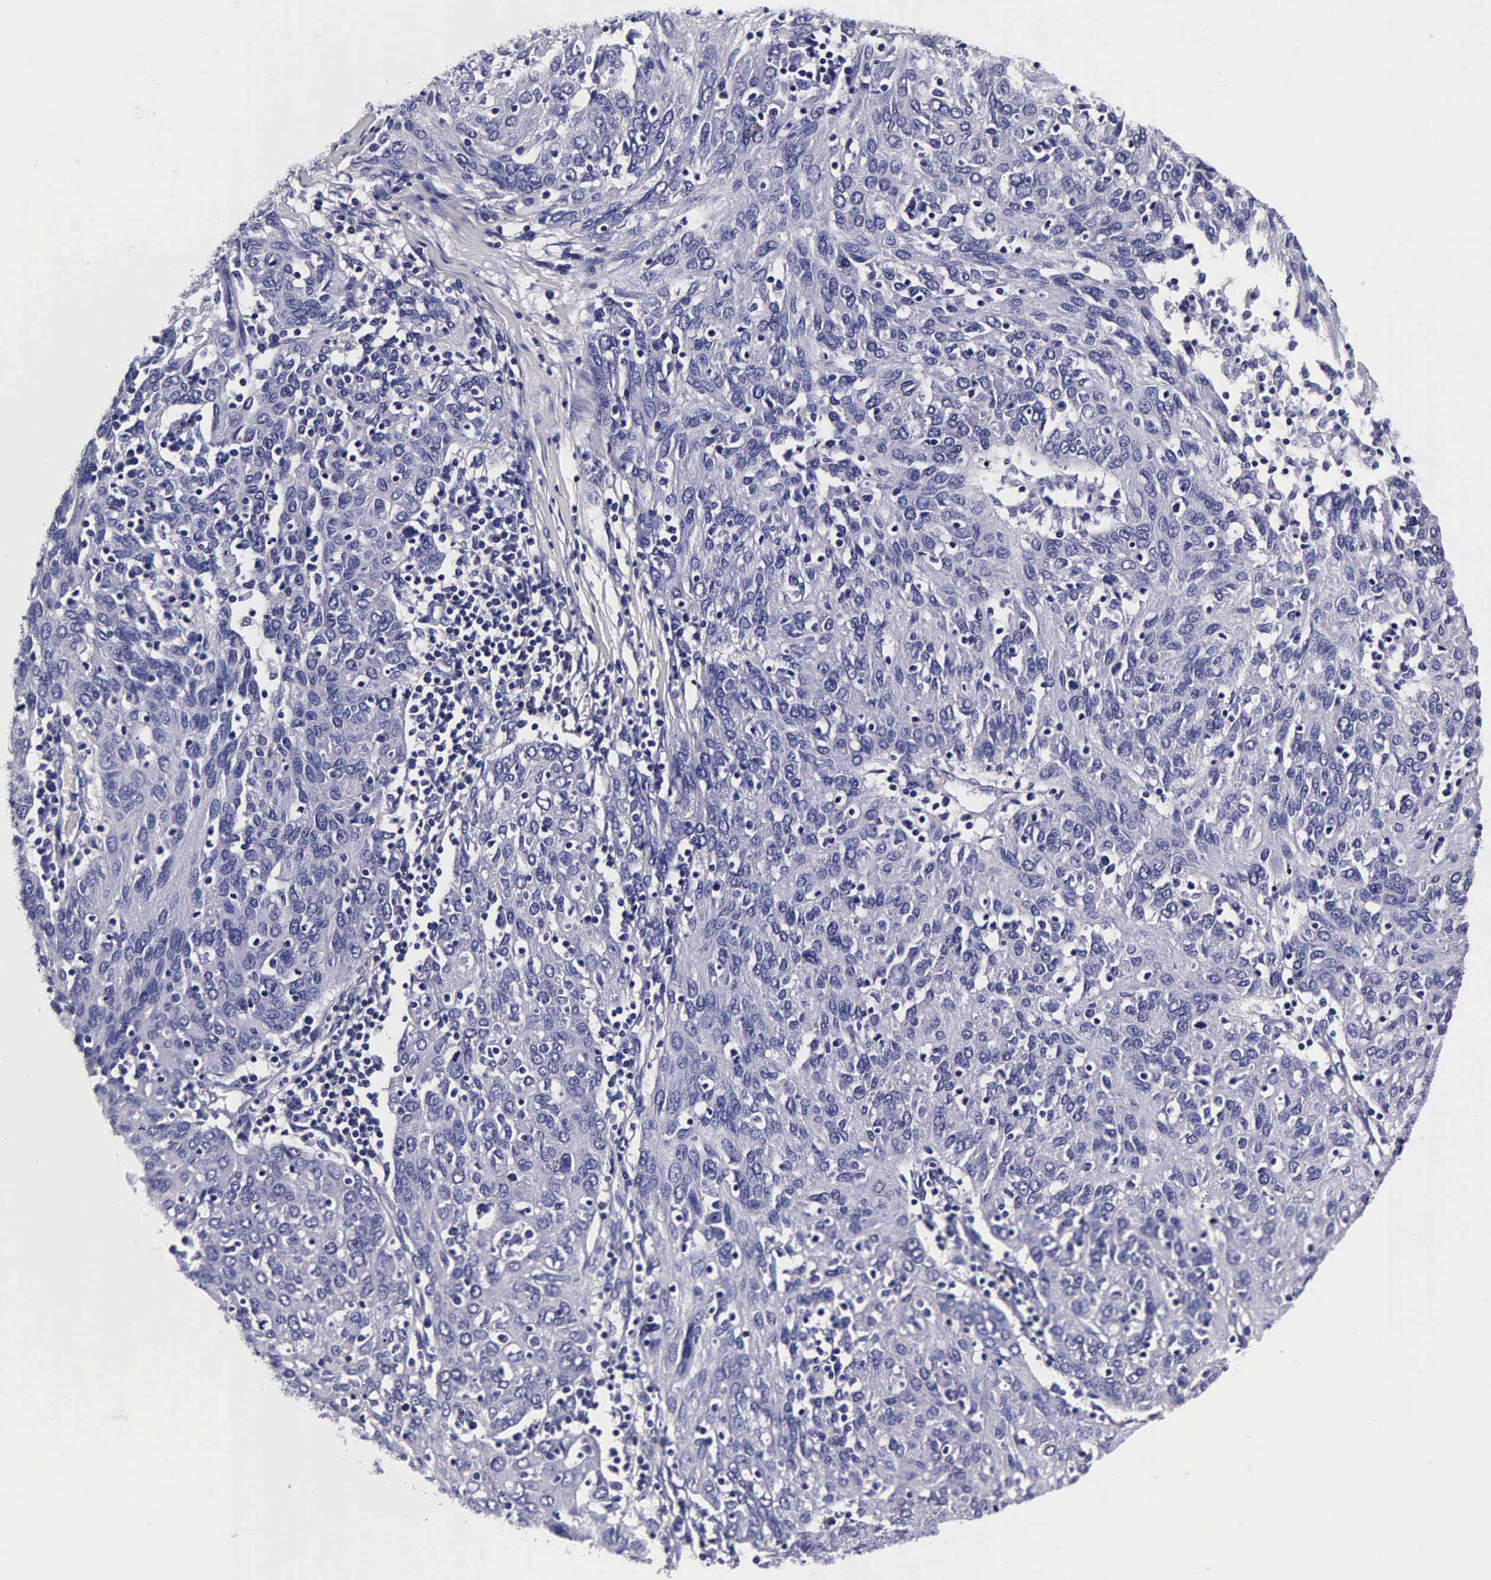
{"staining": {"intensity": "negative", "quantity": "none", "location": "none"}, "tissue": "ovarian cancer", "cell_type": "Tumor cells", "image_type": "cancer", "snomed": [{"axis": "morphology", "description": "Carcinoma, endometroid"}, {"axis": "topography", "description": "Ovary"}], "caption": "This image is of ovarian endometroid carcinoma stained with immunohistochemistry to label a protein in brown with the nuclei are counter-stained blue. There is no positivity in tumor cells.", "gene": "IAPP", "patient": {"sex": "female", "age": 50}}